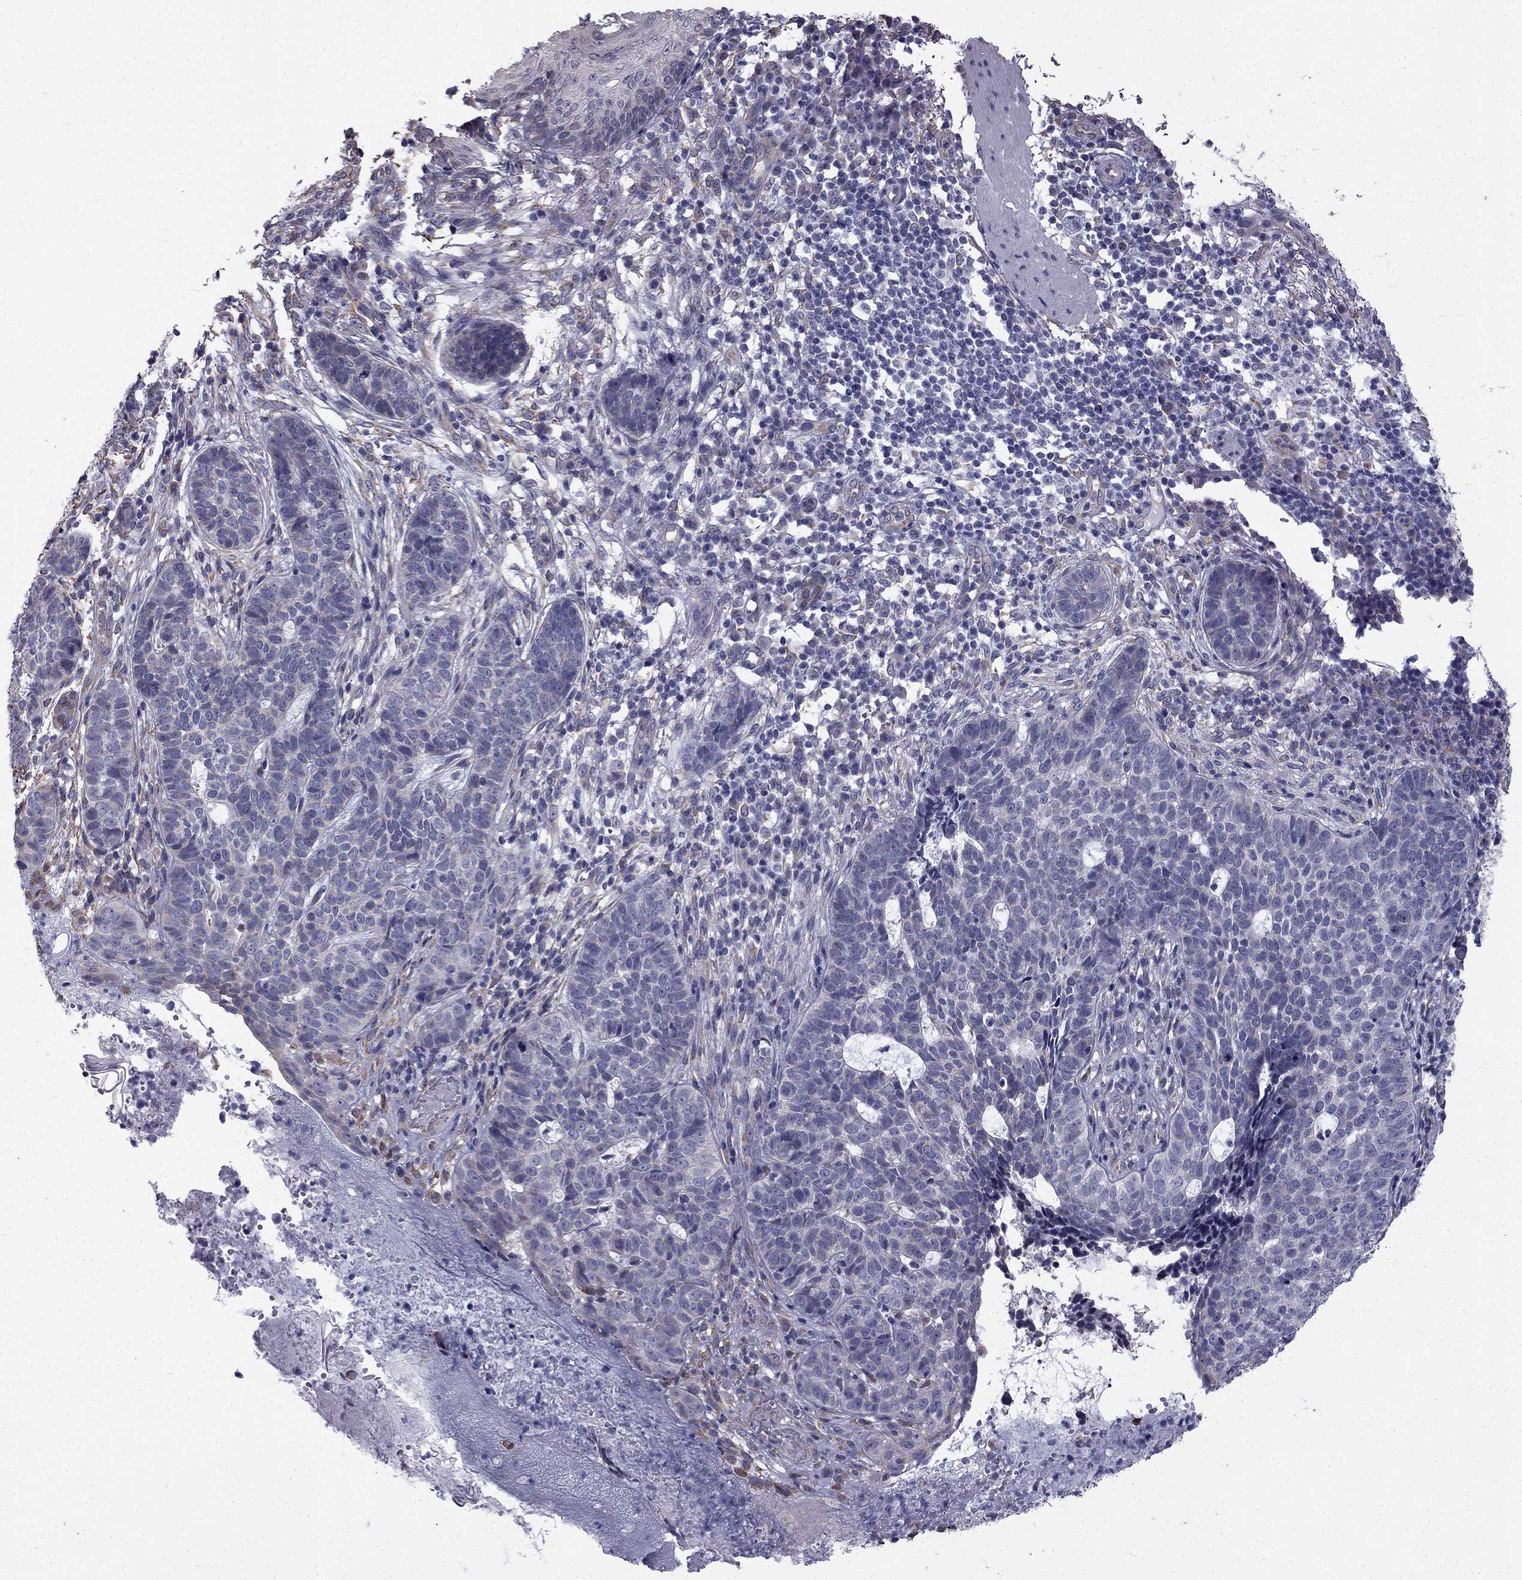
{"staining": {"intensity": "negative", "quantity": "none", "location": "none"}, "tissue": "skin cancer", "cell_type": "Tumor cells", "image_type": "cancer", "snomed": [{"axis": "morphology", "description": "Basal cell carcinoma"}, {"axis": "topography", "description": "Skin"}], "caption": "Immunohistochemistry of skin cancer exhibits no staining in tumor cells.", "gene": "CCDC40", "patient": {"sex": "female", "age": 69}}